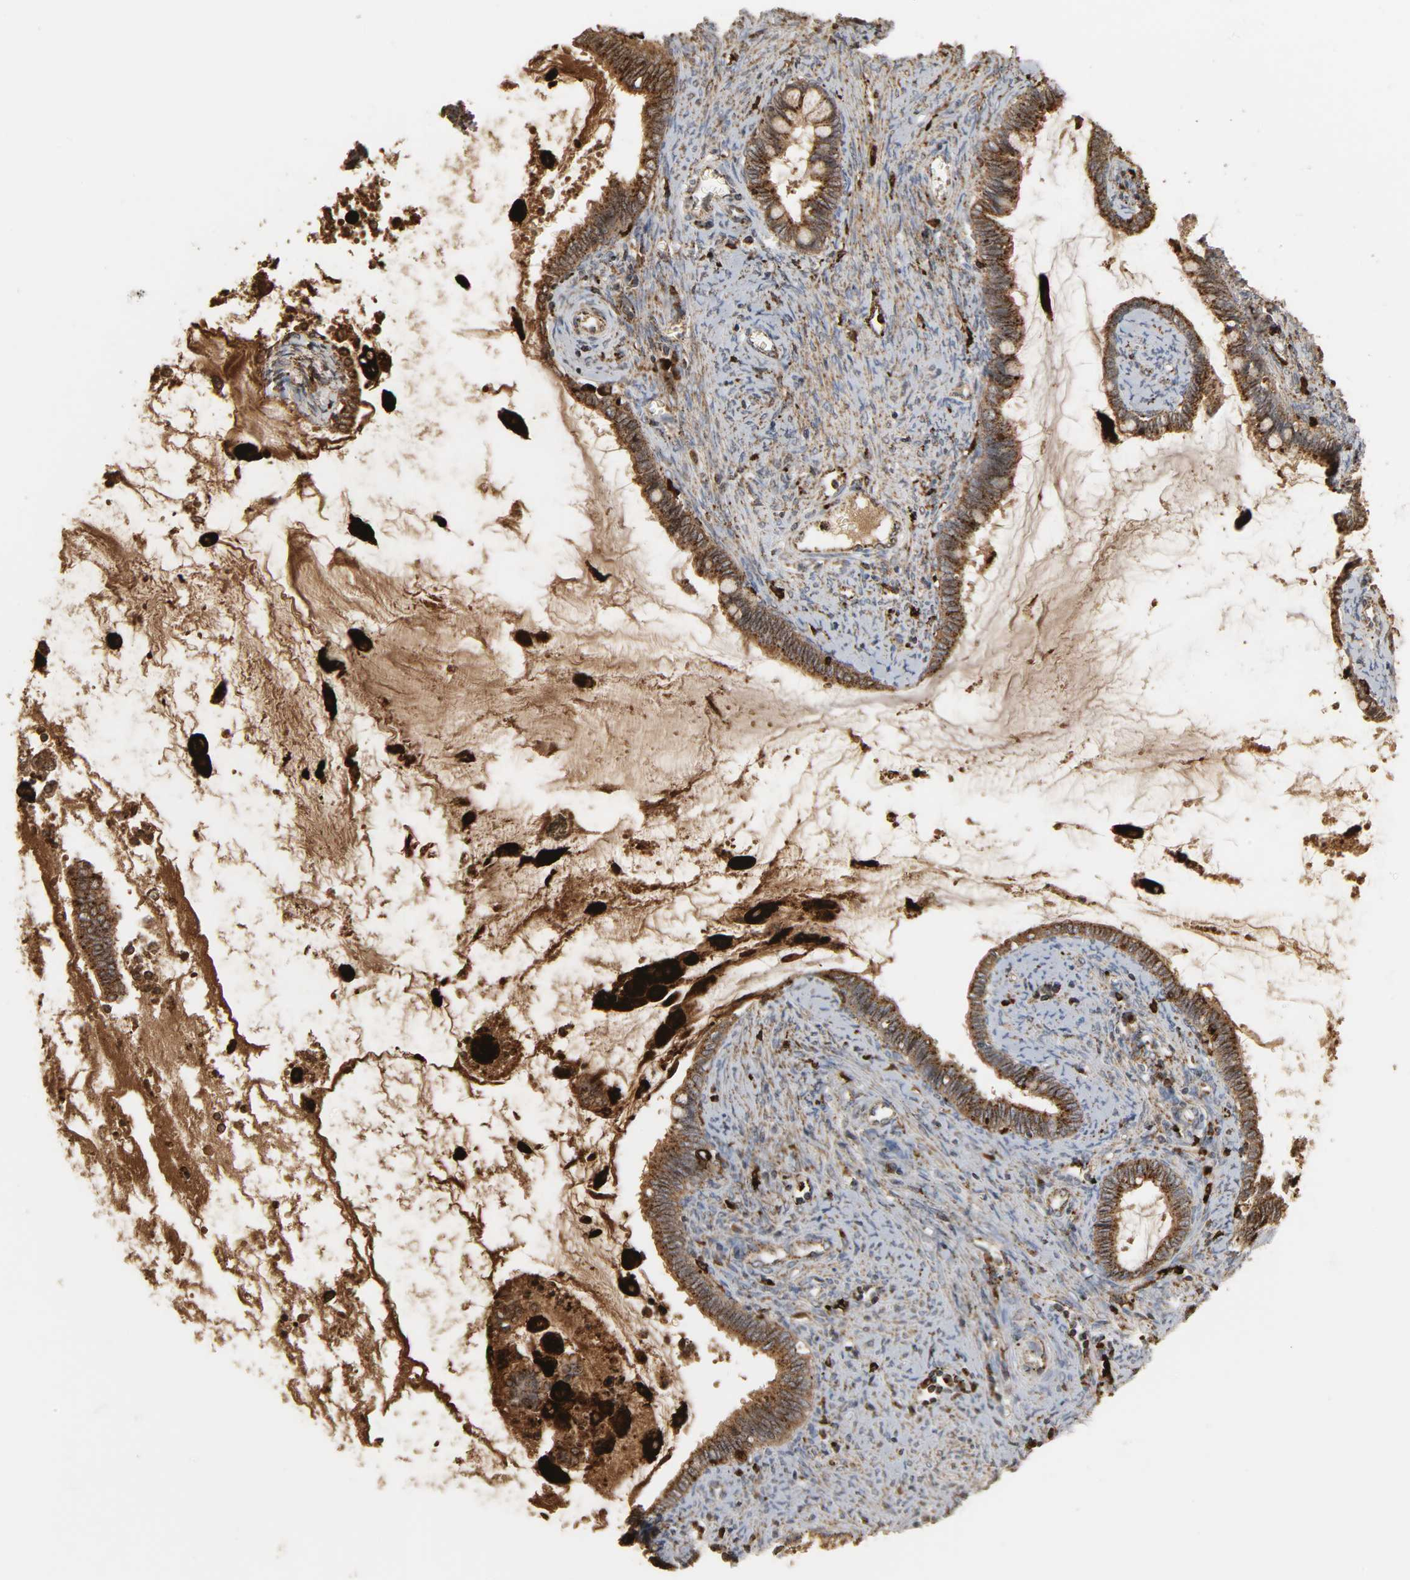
{"staining": {"intensity": "strong", "quantity": ">75%", "location": "nuclear"}, "tissue": "cervical cancer", "cell_type": "Tumor cells", "image_type": "cancer", "snomed": [{"axis": "morphology", "description": "Adenocarcinoma, NOS"}, {"axis": "topography", "description": "Cervix"}], "caption": "High-power microscopy captured an immunohistochemistry (IHC) micrograph of cervical cancer, revealing strong nuclear staining in about >75% of tumor cells.", "gene": "PSAP", "patient": {"sex": "female", "age": 44}}